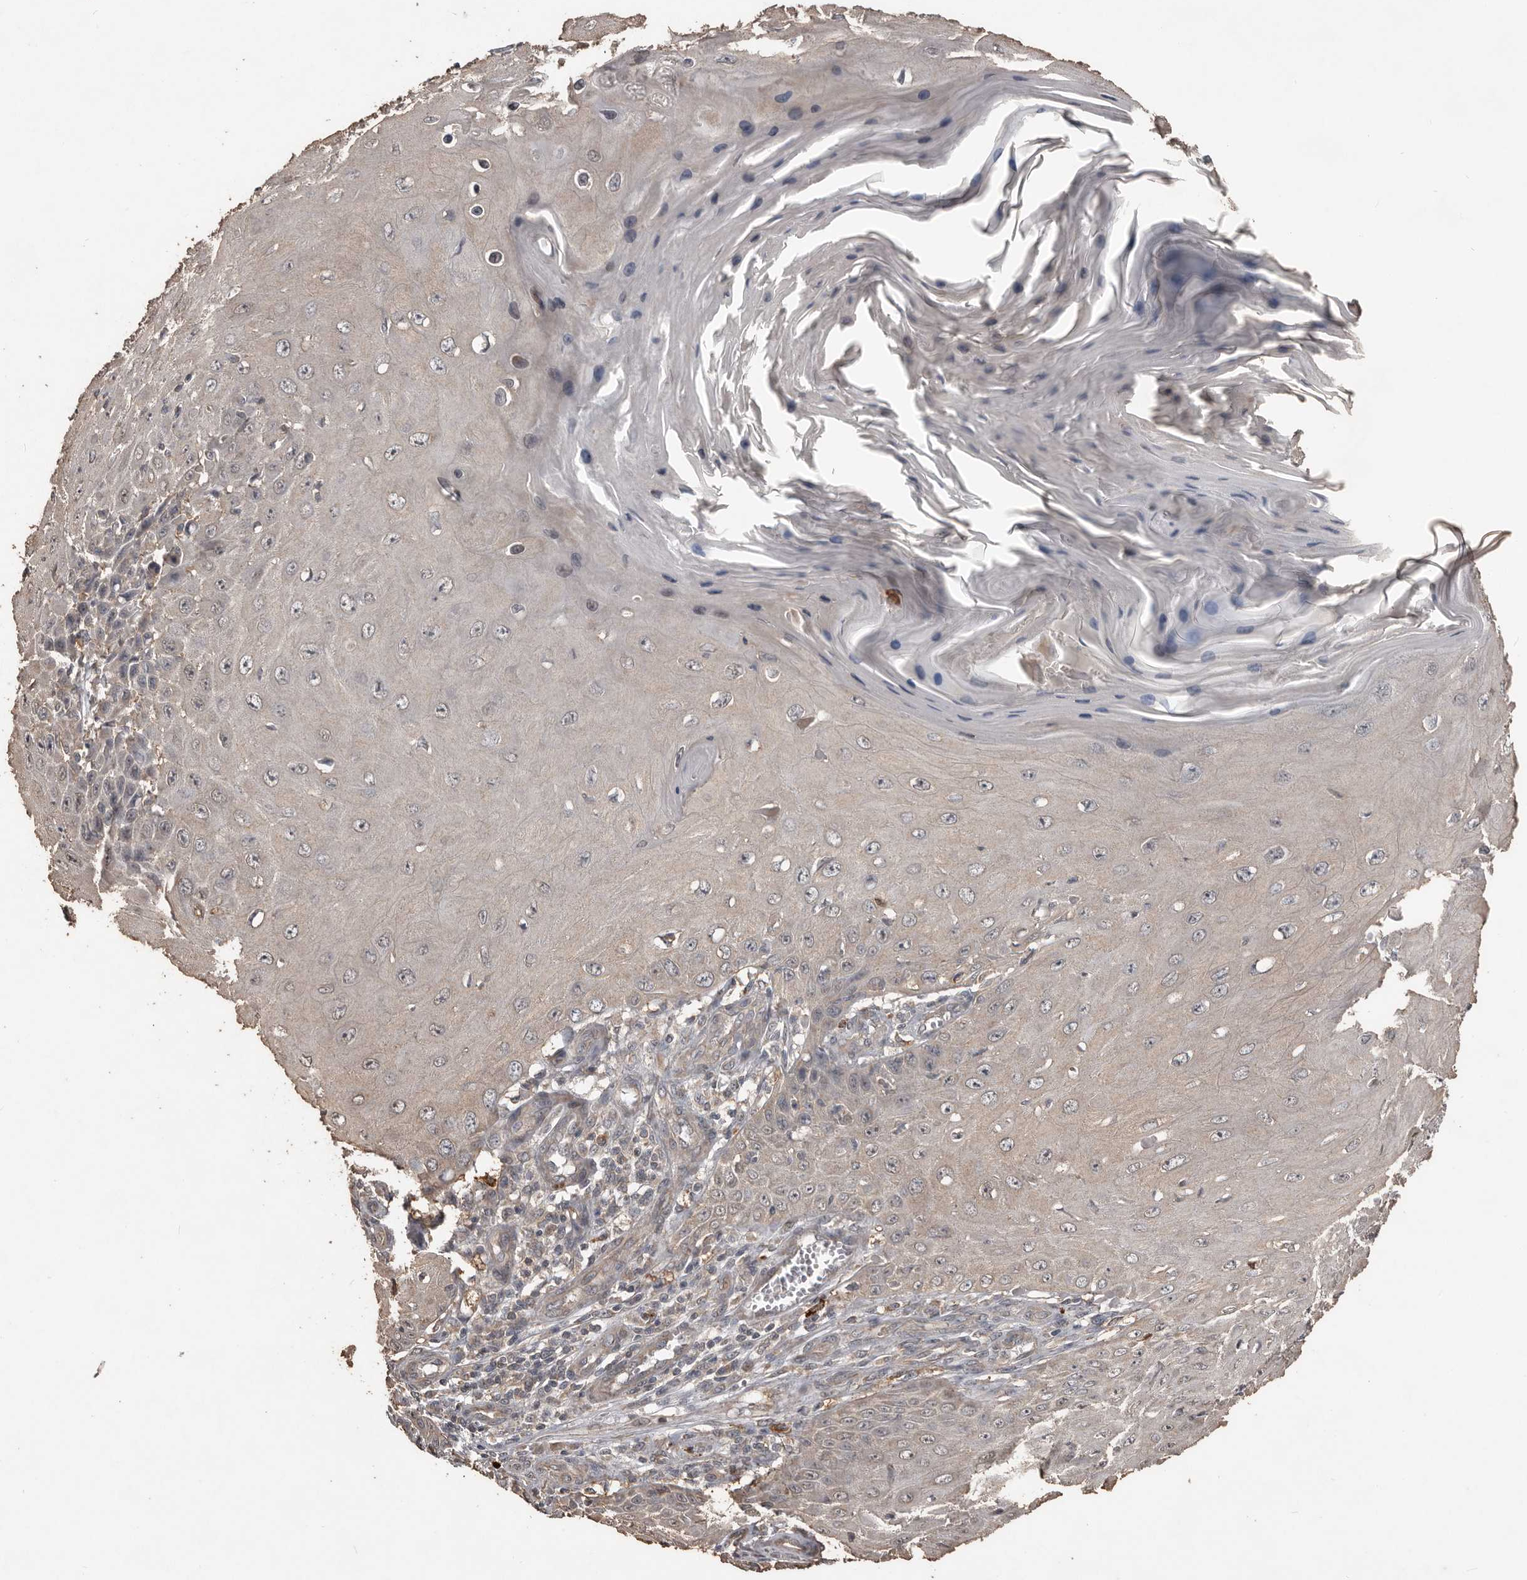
{"staining": {"intensity": "negative", "quantity": "none", "location": "none"}, "tissue": "skin cancer", "cell_type": "Tumor cells", "image_type": "cancer", "snomed": [{"axis": "morphology", "description": "Squamous cell carcinoma, NOS"}, {"axis": "topography", "description": "Skin"}], "caption": "High power microscopy histopathology image of an IHC micrograph of squamous cell carcinoma (skin), revealing no significant expression in tumor cells.", "gene": "BAMBI", "patient": {"sex": "female", "age": 73}}